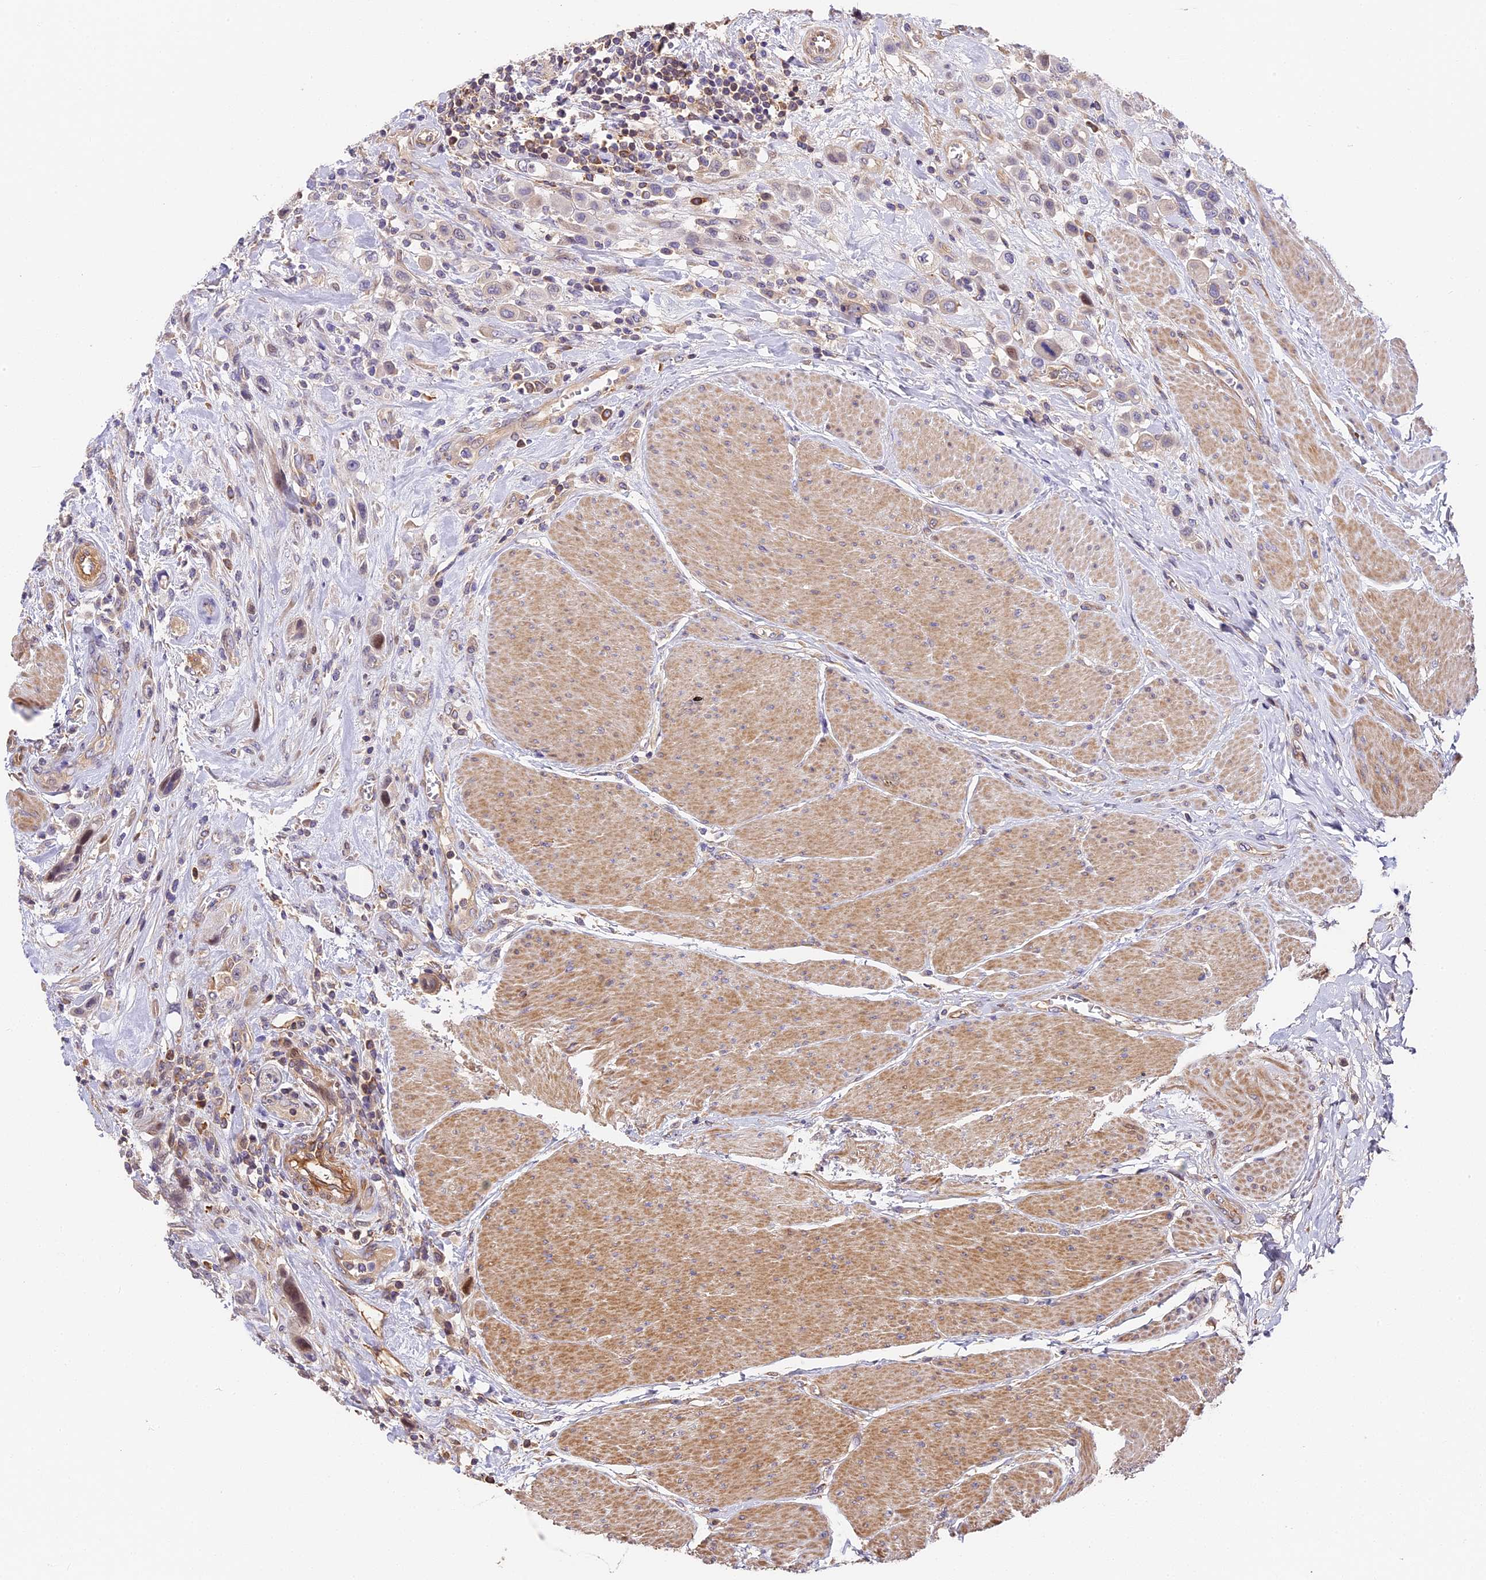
{"staining": {"intensity": "weak", "quantity": "<25%", "location": "cytoplasmic/membranous"}, "tissue": "urothelial cancer", "cell_type": "Tumor cells", "image_type": "cancer", "snomed": [{"axis": "morphology", "description": "Urothelial carcinoma, High grade"}, {"axis": "topography", "description": "Urinary bladder"}], "caption": "DAB immunohistochemical staining of human urothelial cancer reveals no significant positivity in tumor cells.", "gene": "ARHGAP17", "patient": {"sex": "male", "age": 50}}